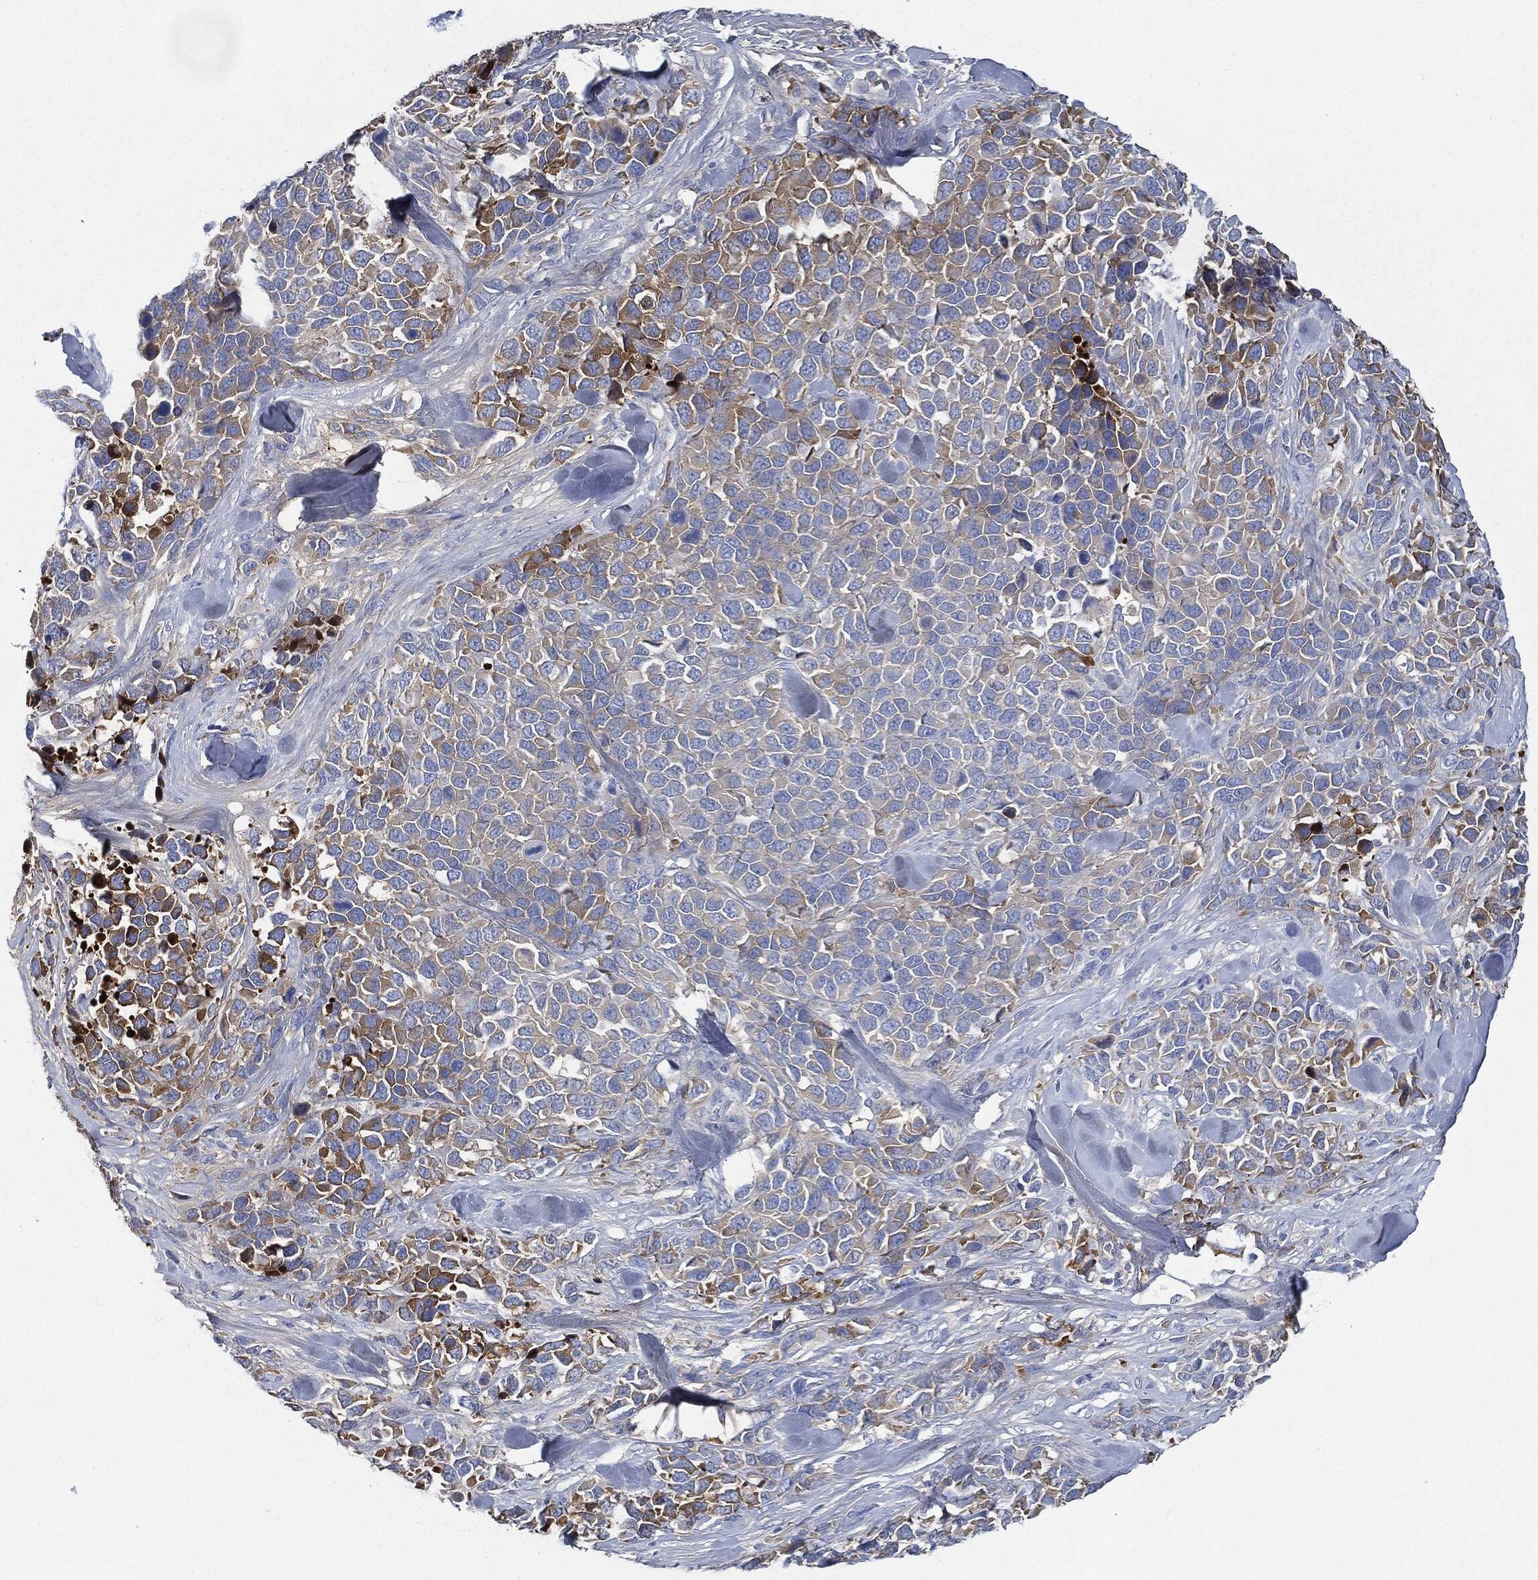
{"staining": {"intensity": "moderate", "quantity": "<25%", "location": "cytoplasmic/membranous"}, "tissue": "melanoma", "cell_type": "Tumor cells", "image_type": "cancer", "snomed": [{"axis": "morphology", "description": "Malignant melanoma, Metastatic site"}, {"axis": "topography", "description": "Skin"}], "caption": "IHC of human malignant melanoma (metastatic site) reveals low levels of moderate cytoplasmic/membranous expression in about <25% of tumor cells. (DAB IHC, brown staining for protein, blue staining for nuclei).", "gene": "IGLV6-57", "patient": {"sex": "male", "age": 84}}